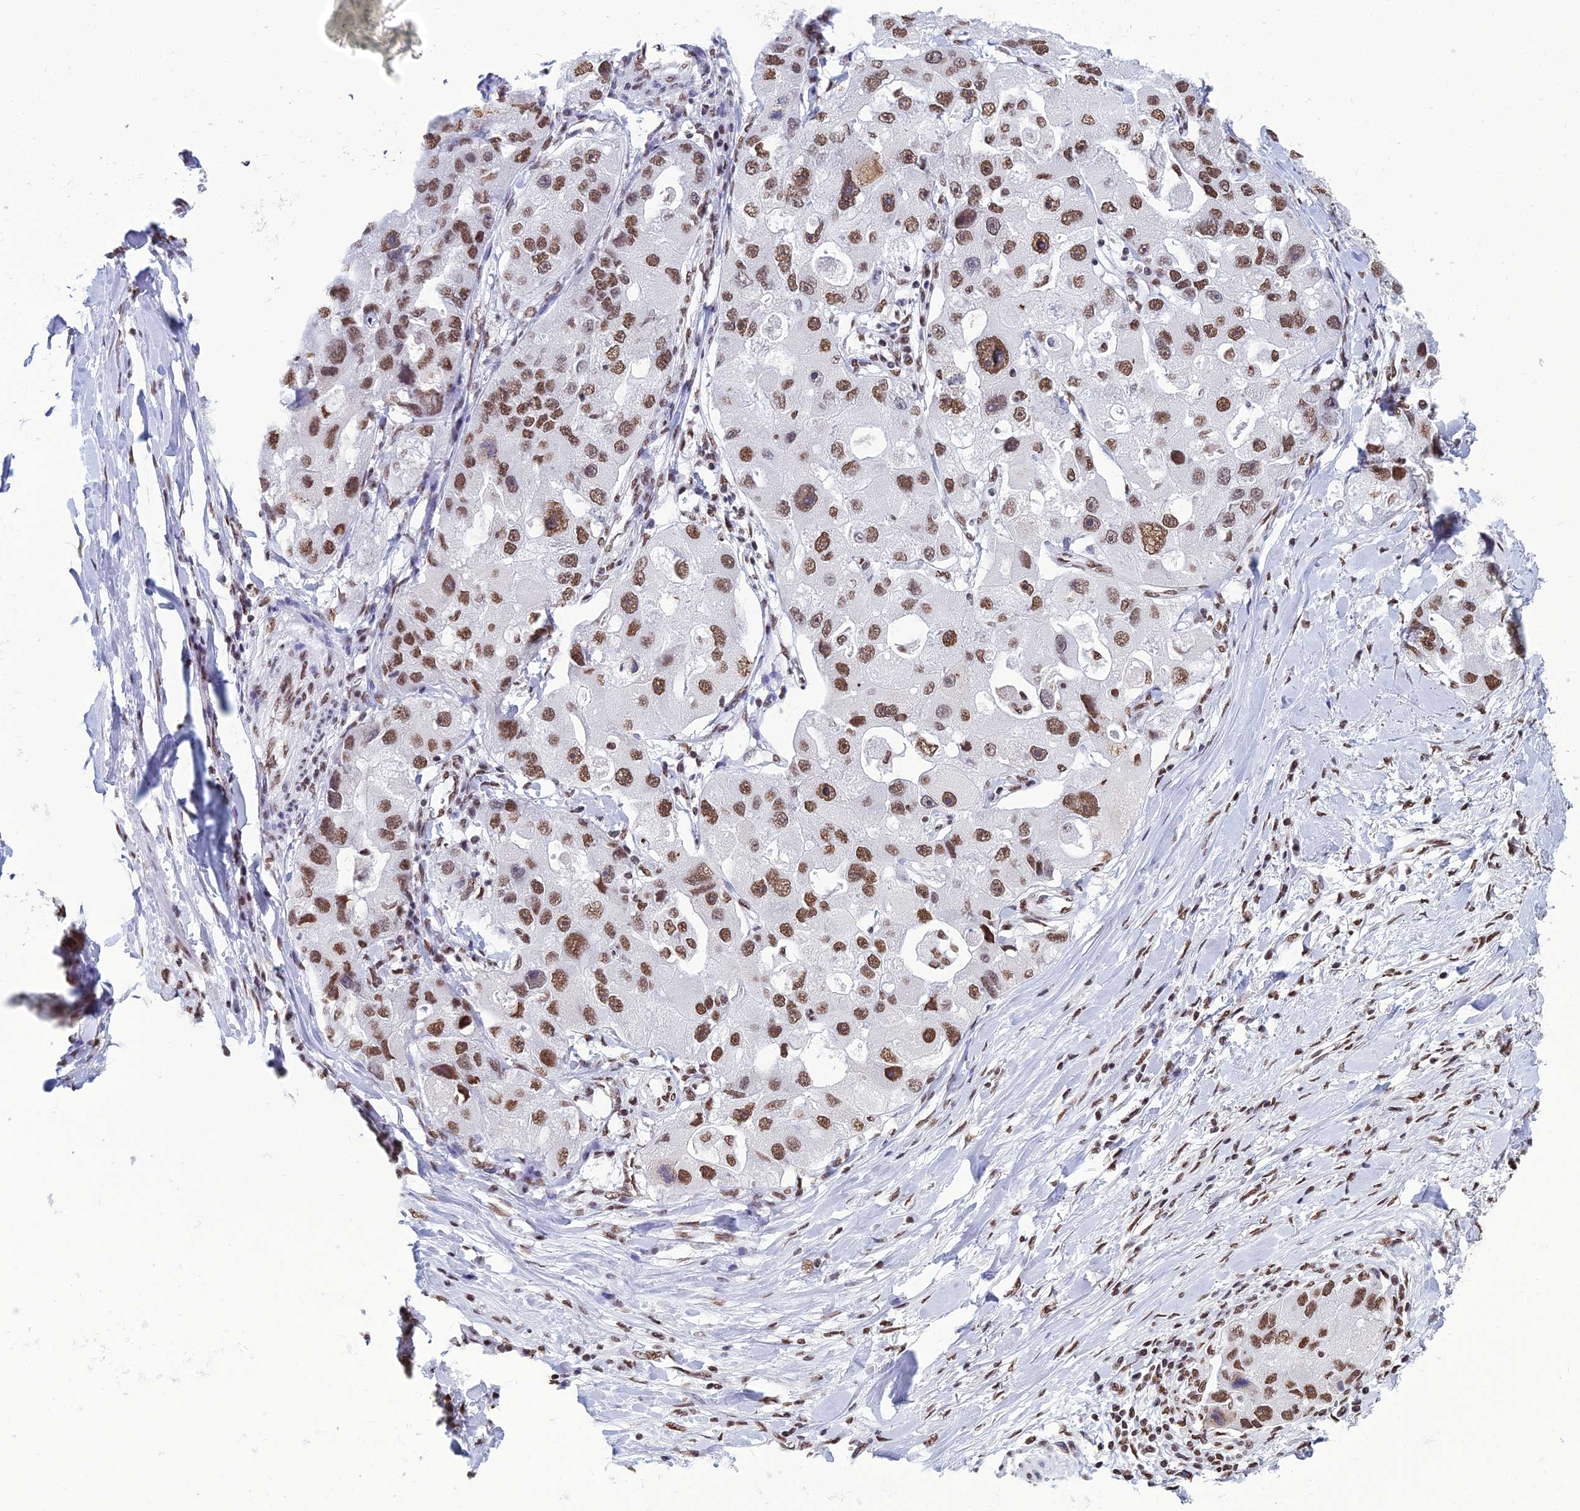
{"staining": {"intensity": "moderate", "quantity": ">75%", "location": "nuclear"}, "tissue": "lung cancer", "cell_type": "Tumor cells", "image_type": "cancer", "snomed": [{"axis": "morphology", "description": "Adenocarcinoma, NOS"}, {"axis": "topography", "description": "Lung"}], "caption": "Immunohistochemistry photomicrograph of neoplastic tissue: lung cancer stained using immunohistochemistry (IHC) demonstrates medium levels of moderate protein expression localized specifically in the nuclear of tumor cells, appearing as a nuclear brown color.", "gene": "PRAMEF12", "patient": {"sex": "female", "age": 54}}